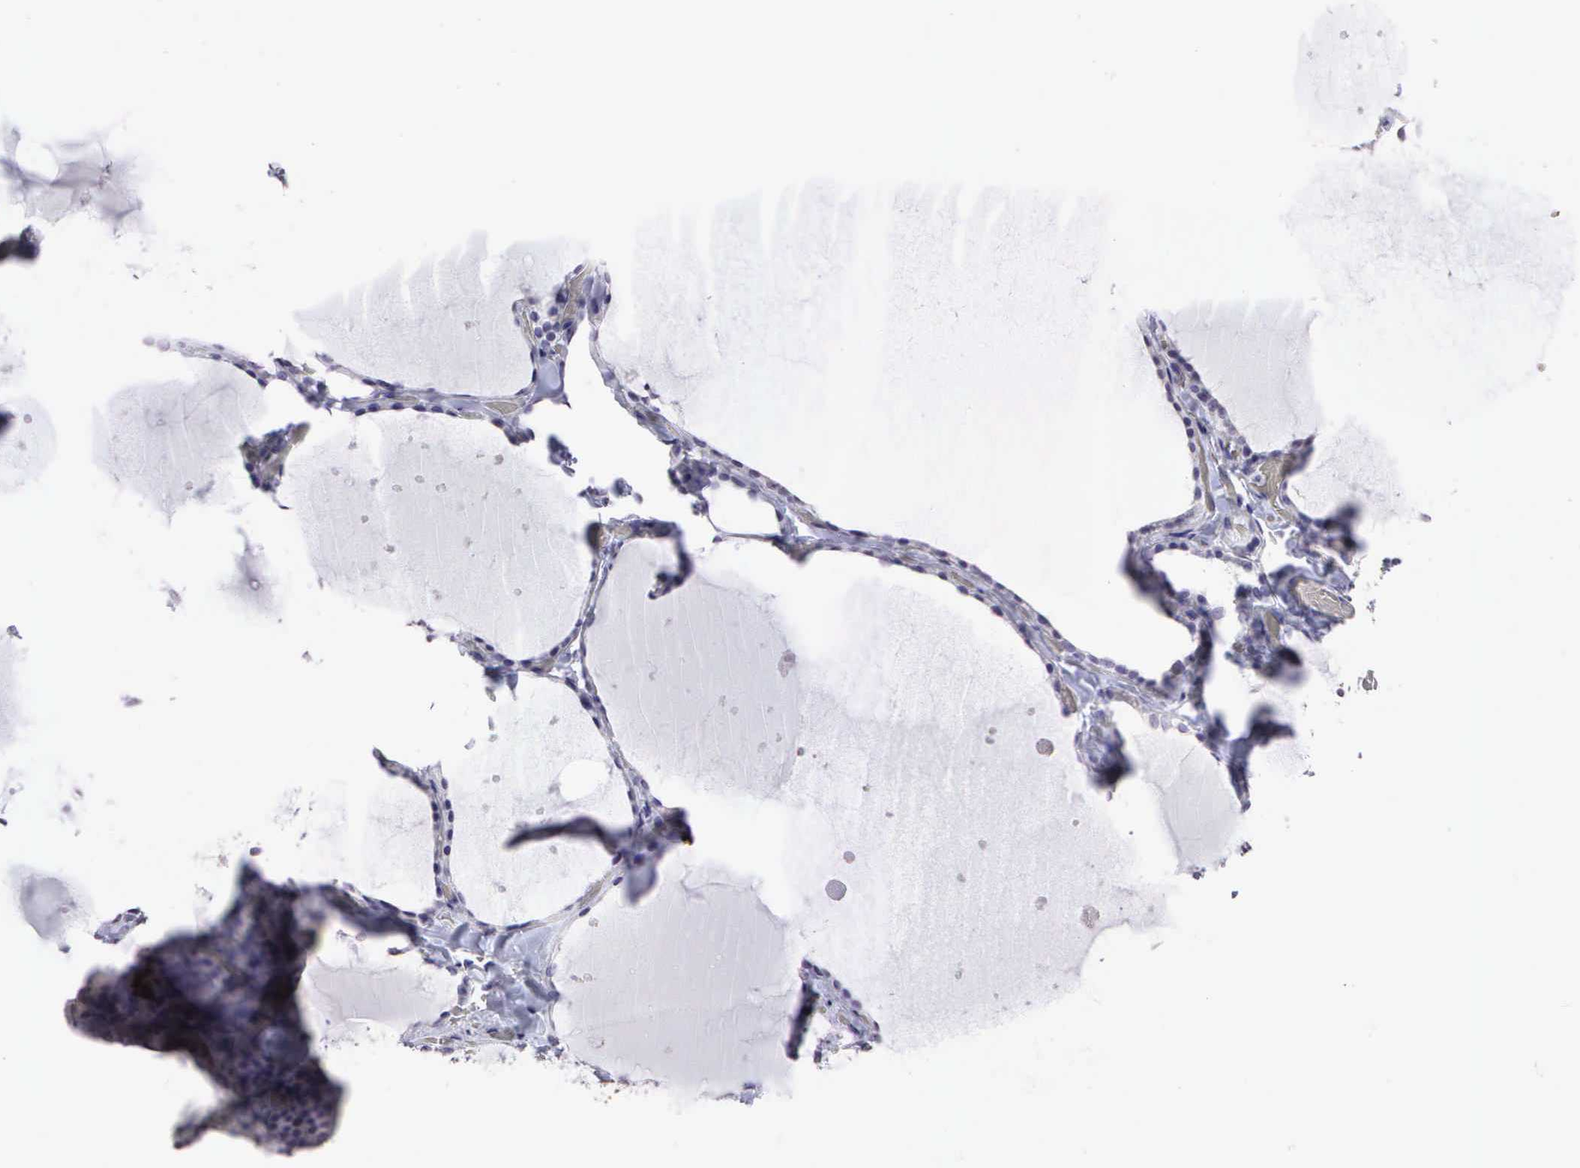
{"staining": {"intensity": "negative", "quantity": "none", "location": "none"}, "tissue": "thyroid gland", "cell_type": "Glandular cells", "image_type": "normal", "snomed": [{"axis": "morphology", "description": "Normal tissue, NOS"}, {"axis": "topography", "description": "Thyroid gland"}], "caption": "Immunohistochemistry (IHC) of unremarkable human thyroid gland exhibits no expression in glandular cells.", "gene": "CD8A", "patient": {"sex": "male", "age": 34}}